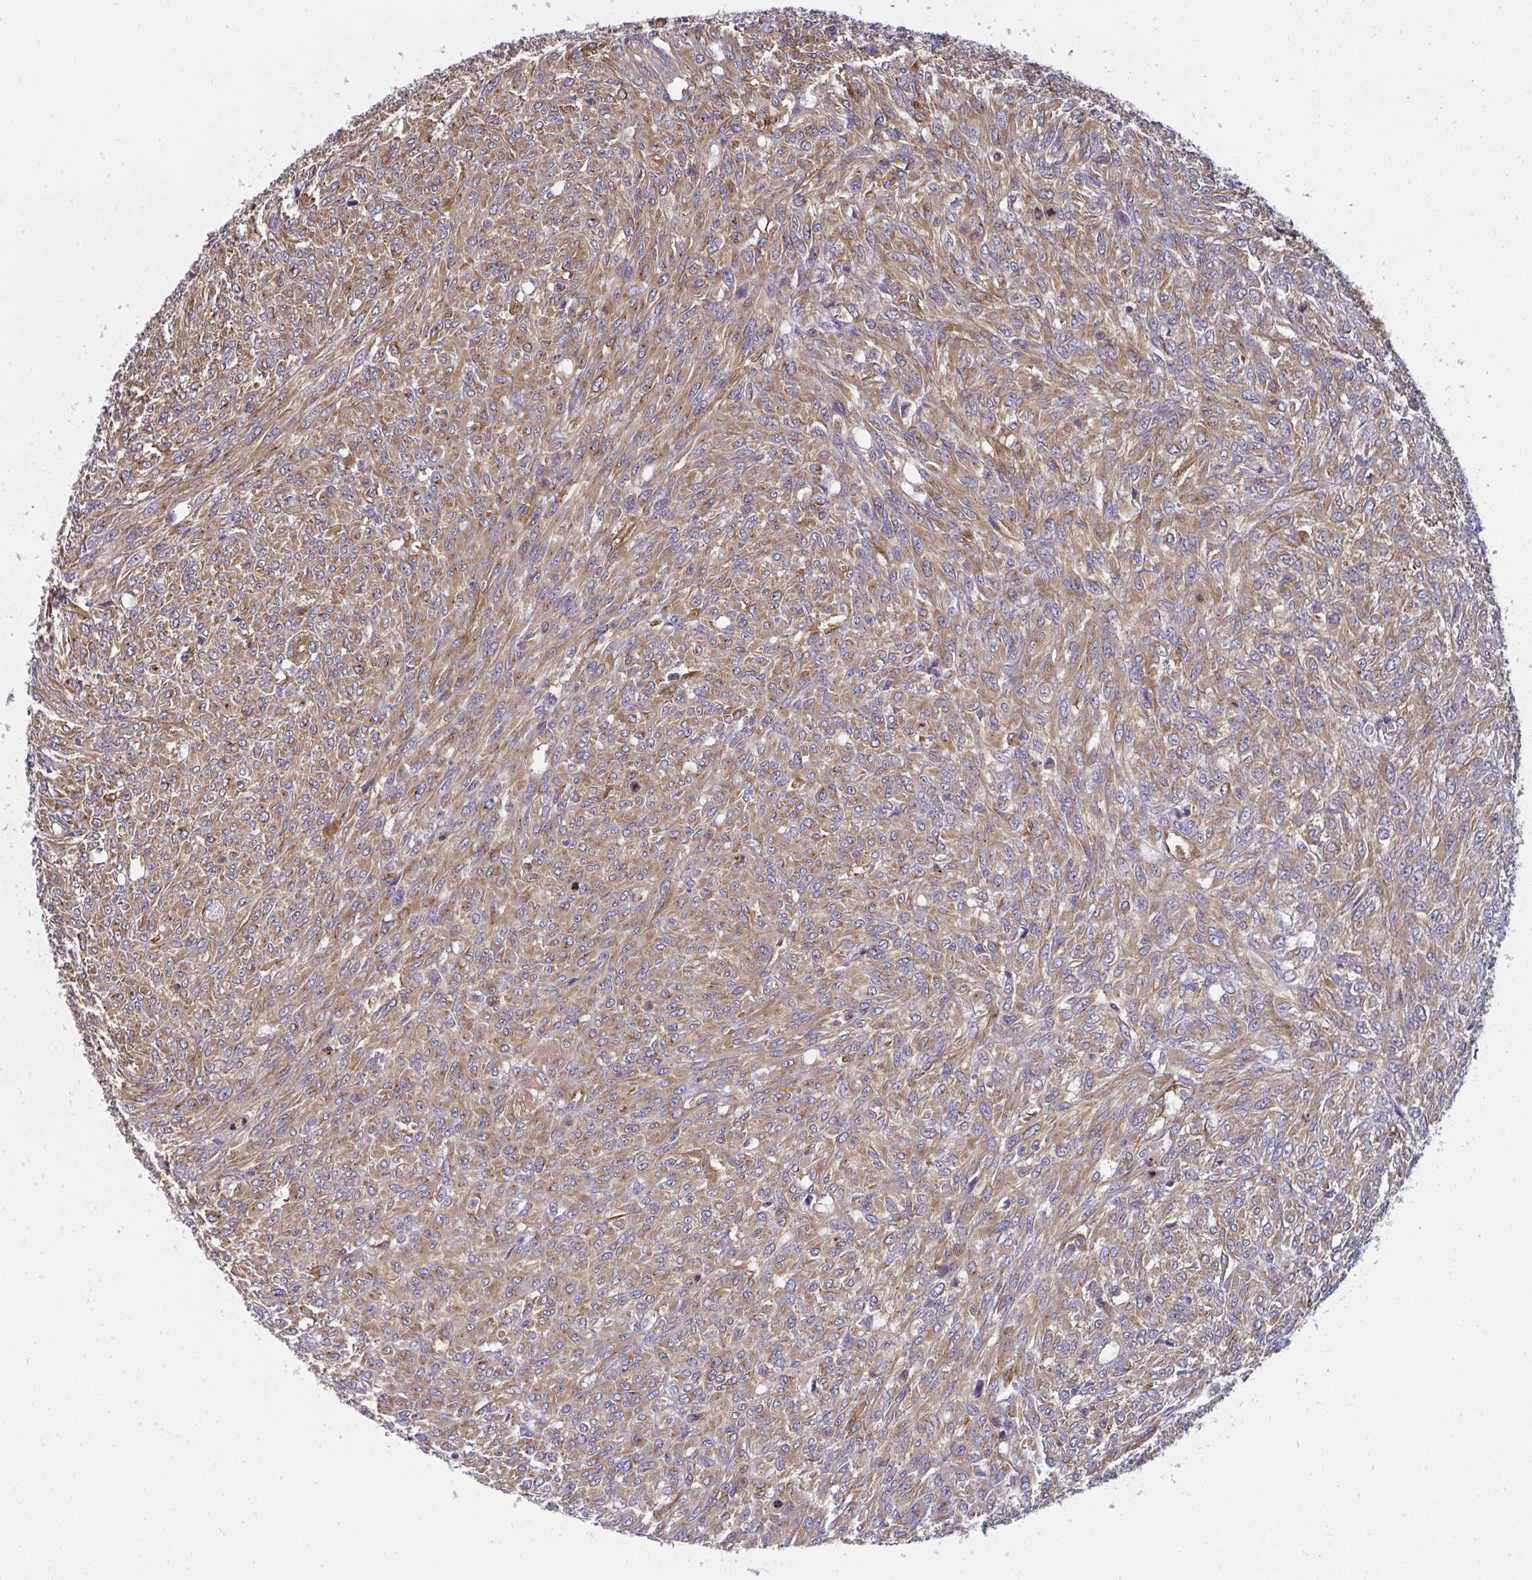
{"staining": {"intensity": "moderate", "quantity": ">75%", "location": "cytoplasmic/membranous"}, "tissue": "renal cancer", "cell_type": "Tumor cells", "image_type": "cancer", "snomed": [{"axis": "morphology", "description": "Adenocarcinoma, NOS"}, {"axis": "topography", "description": "Kidney"}], "caption": "A high-resolution photomicrograph shows immunohistochemistry (IHC) staining of adenocarcinoma (renal), which shows moderate cytoplasmic/membranous positivity in about >75% of tumor cells. (DAB (3,3'-diaminobenzidine) IHC with brightfield microscopy, high magnification).", "gene": "DYNC1I2", "patient": {"sex": "male", "age": 58}}